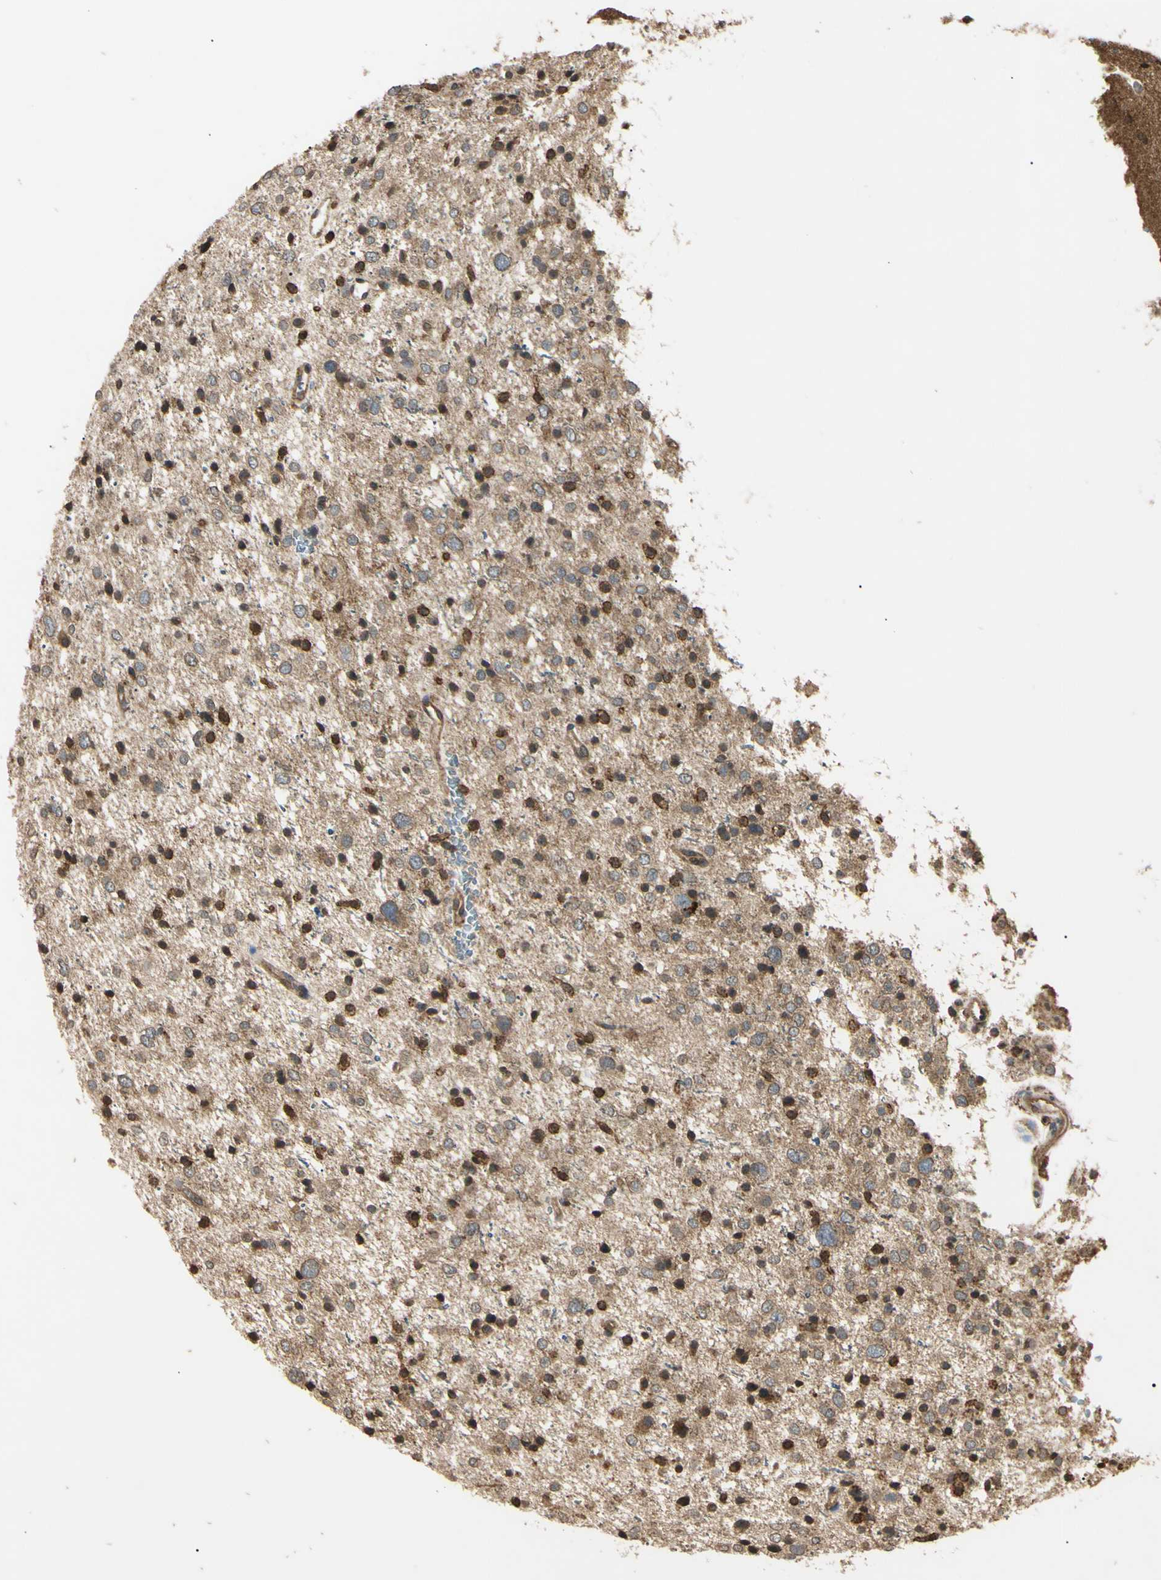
{"staining": {"intensity": "moderate", "quantity": ">75%", "location": "cytoplasmic/membranous,nuclear"}, "tissue": "glioma", "cell_type": "Tumor cells", "image_type": "cancer", "snomed": [{"axis": "morphology", "description": "Glioma, malignant, Low grade"}, {"axis": "topography", "description": "Brain"}], "caption": "Immunohistochemistry staining of glioma, which shows medium levels of moderate cytoplasmic/membranous and nuclear expression in about >75% of tumor cells indicating moderate cytoplasmic/membranous and nuclear protein positivity. The staining was performed using DAB (3,3'-diaminobenzidine) (brown) for protein detection and nuclei were counterstained in hematoxylin (blue).", "gene": "EPN1", "patient": {"sex": "female", "age": 37}}